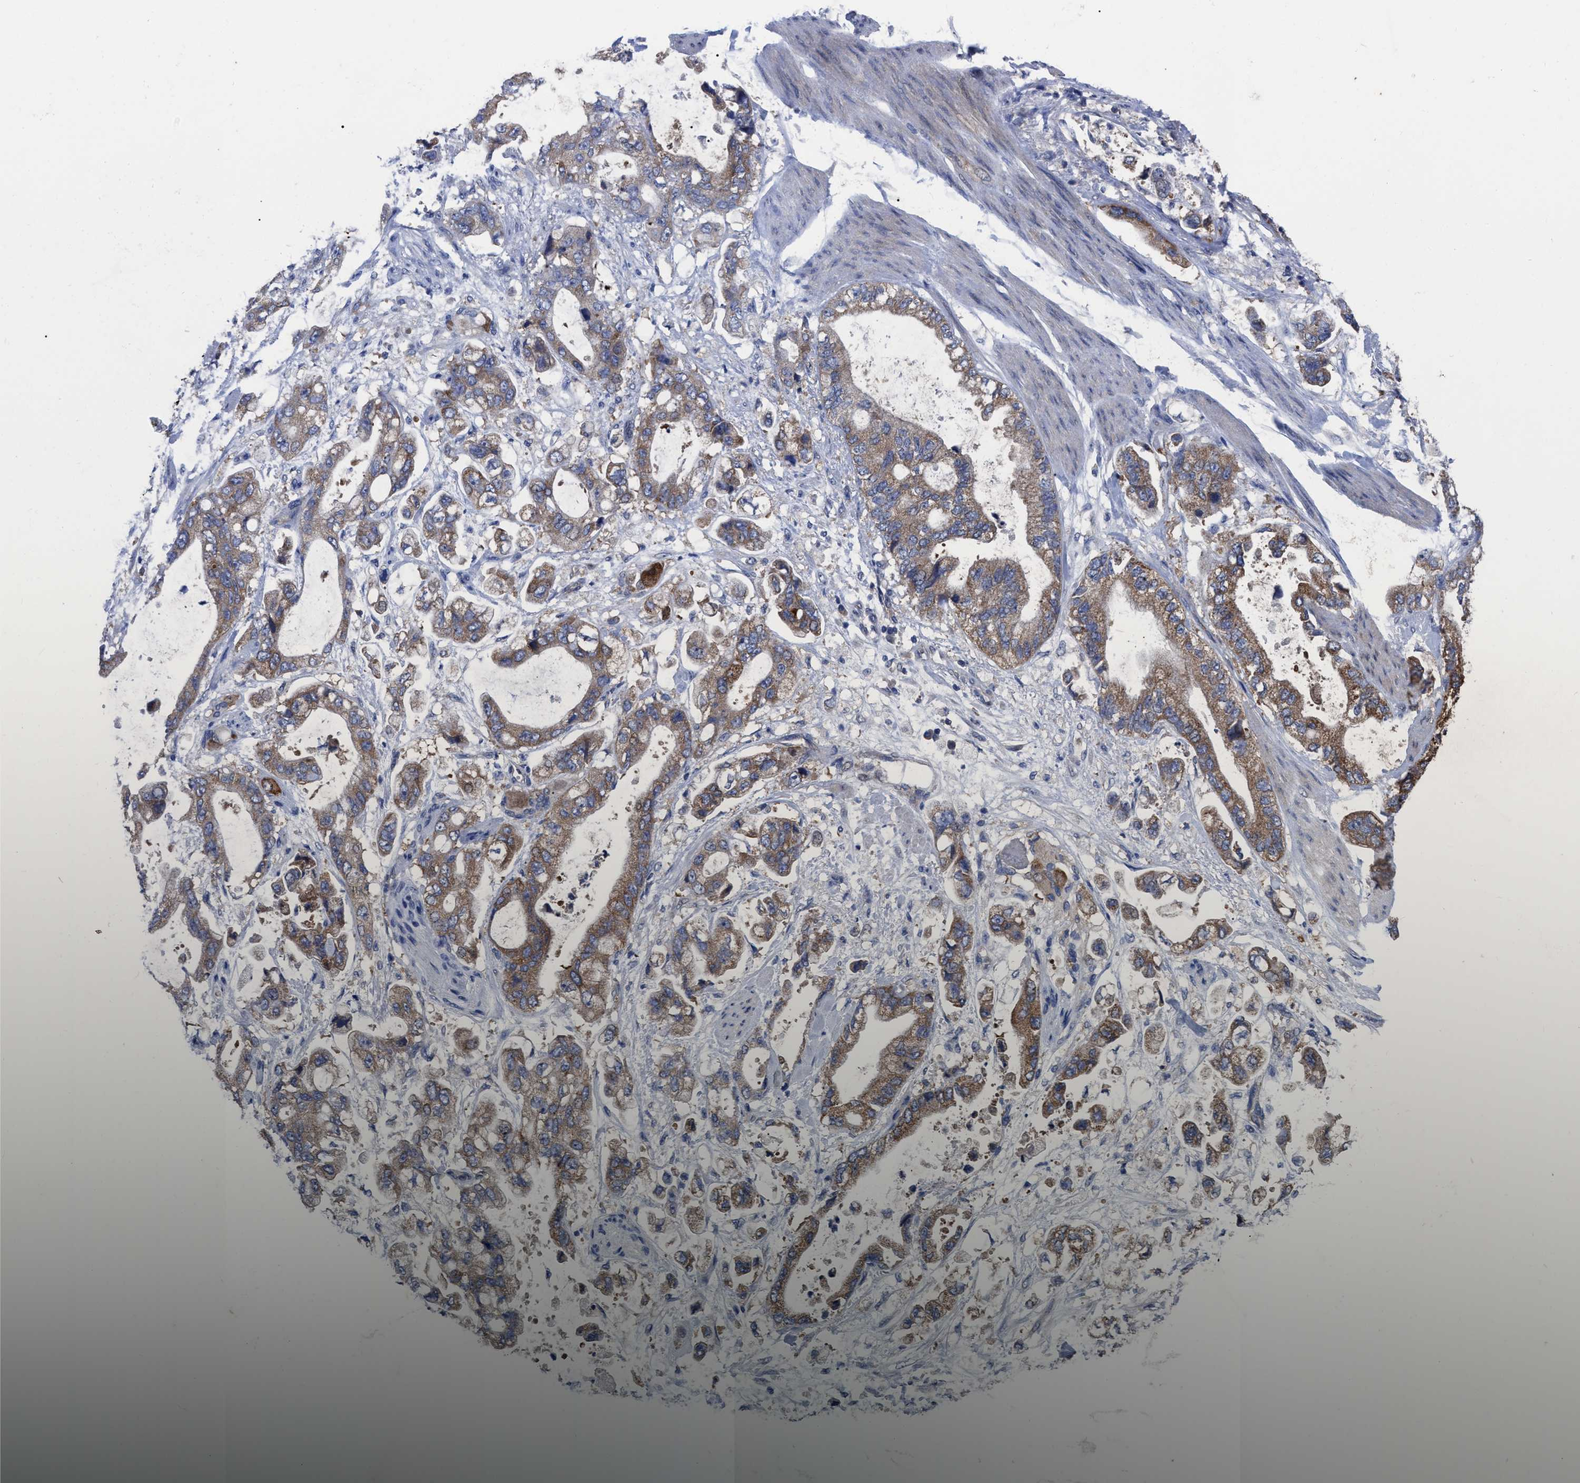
{"staining": {"intensity": "moderate", "quantity": ">75%", "location": "cytoplasmic/membranous"}, "tissue": "stomach cancer", "cell_type": "Tumor cells", "image_type": "cancer", "snomed": [{"axis": "morphology", "description": "Normal tissue, NOS"}, {"axis": "morphology", "description": "Adenocarcinoma, NOS"}, {"axis": "topography", "description": "Stomach"}], "caption": "Protein positivity by immunohistochemistry (IHC) reveals moderate cytoplasmic/membranous positivity in approximately >75% of tumor cells in stomach cancer (adenocarcinoma).", "gene": "TCP1", "patient": {"sex": "male", "age": 62}}